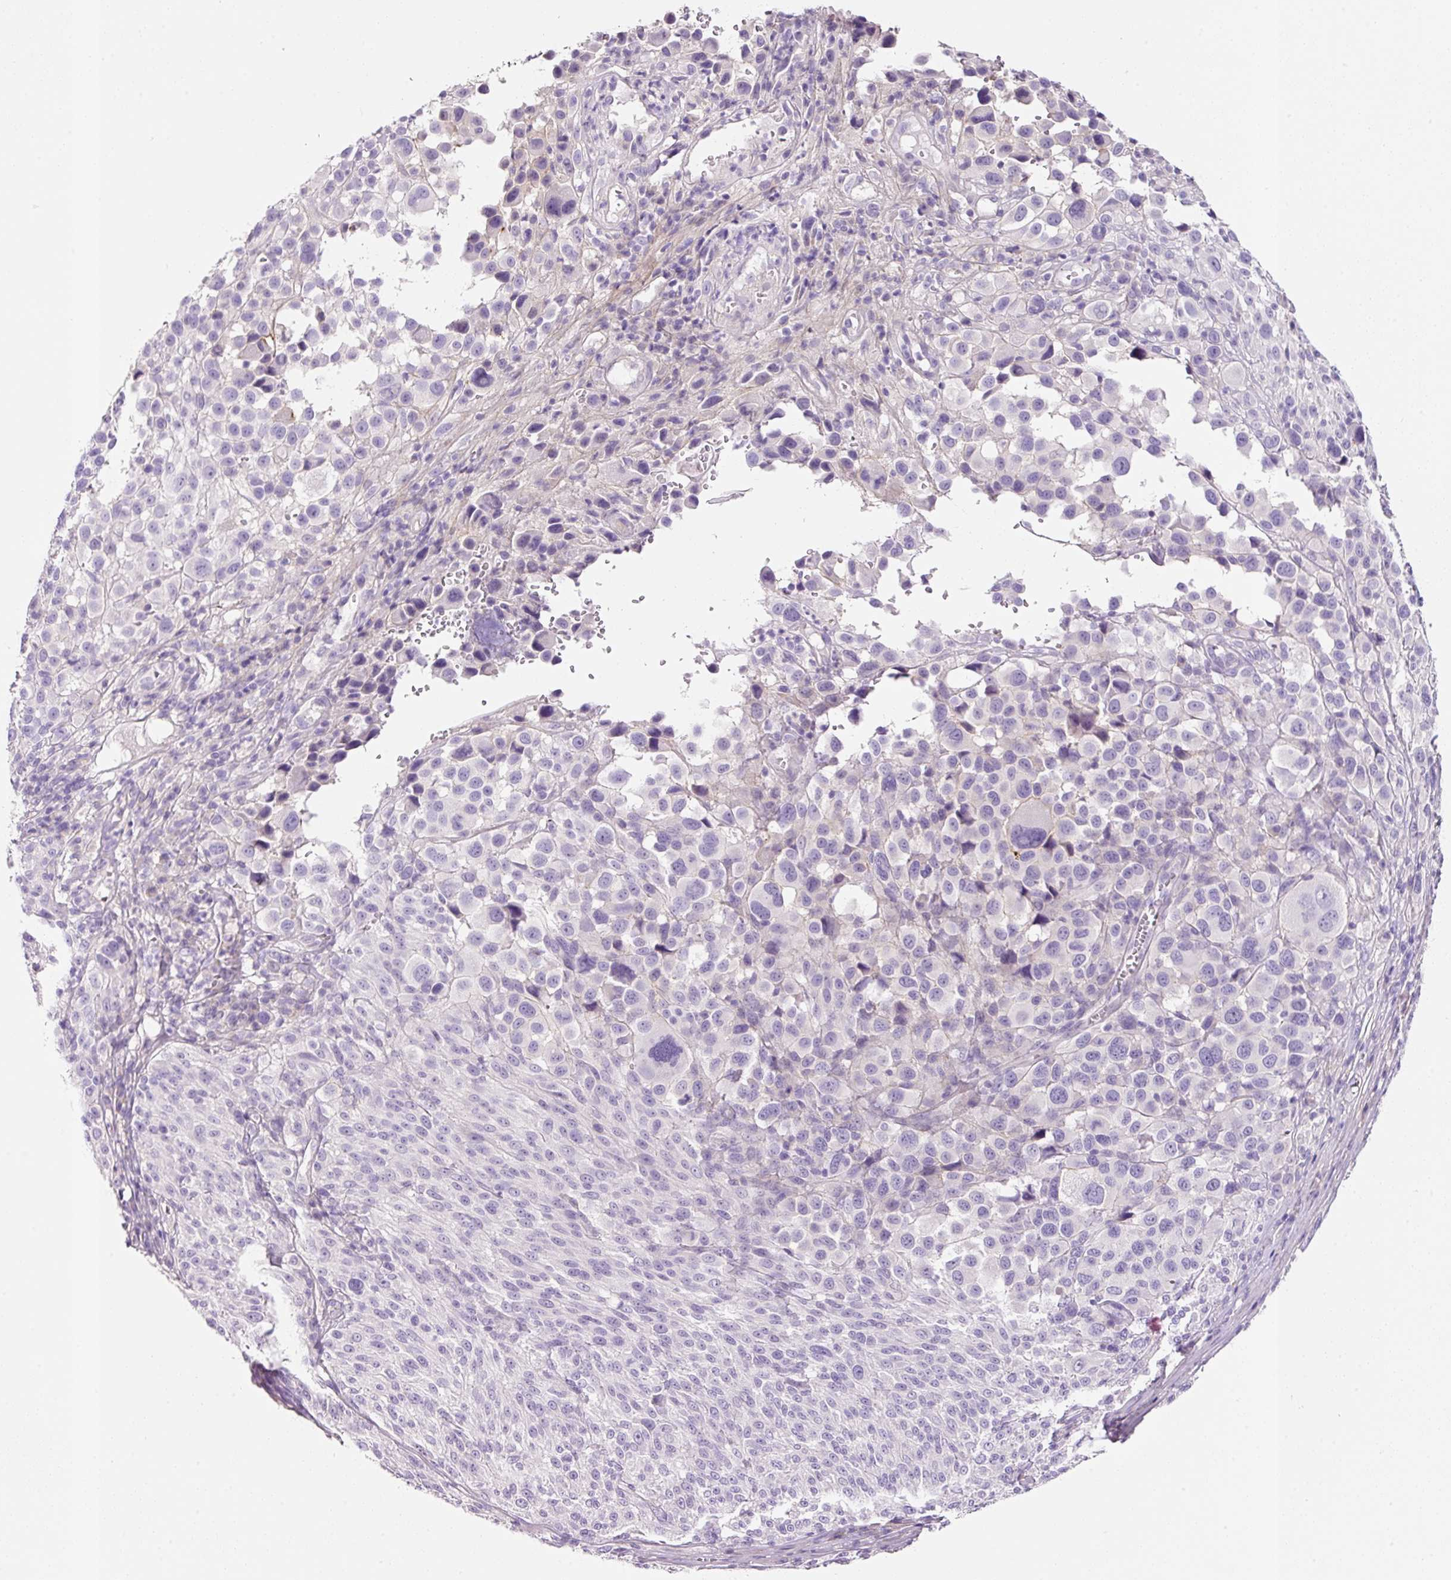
{"staining": {"intensity": "negative", "quantity": "none", "location": "none"}, "tissue": "melanoma", "cell_type": "Tumor cells", "image_type": "cancer", "snomed": [{"axis": "morphology", "description": "Malignant melanoma, NOS"}, {"axis": "topography", "description": "Skin of trunk"}], "caption": "High magnification brightfield microscopy of melanoma stained with DAB (3,3'-diaminobenzidine) (brown) and counterstained with hematoxylin (blue): tumor cells show no significant staining. (IHC, brightfield microscopy, high magnification).", "gene": "SOS2", "patient": {"sex": "male", "age": 71}}